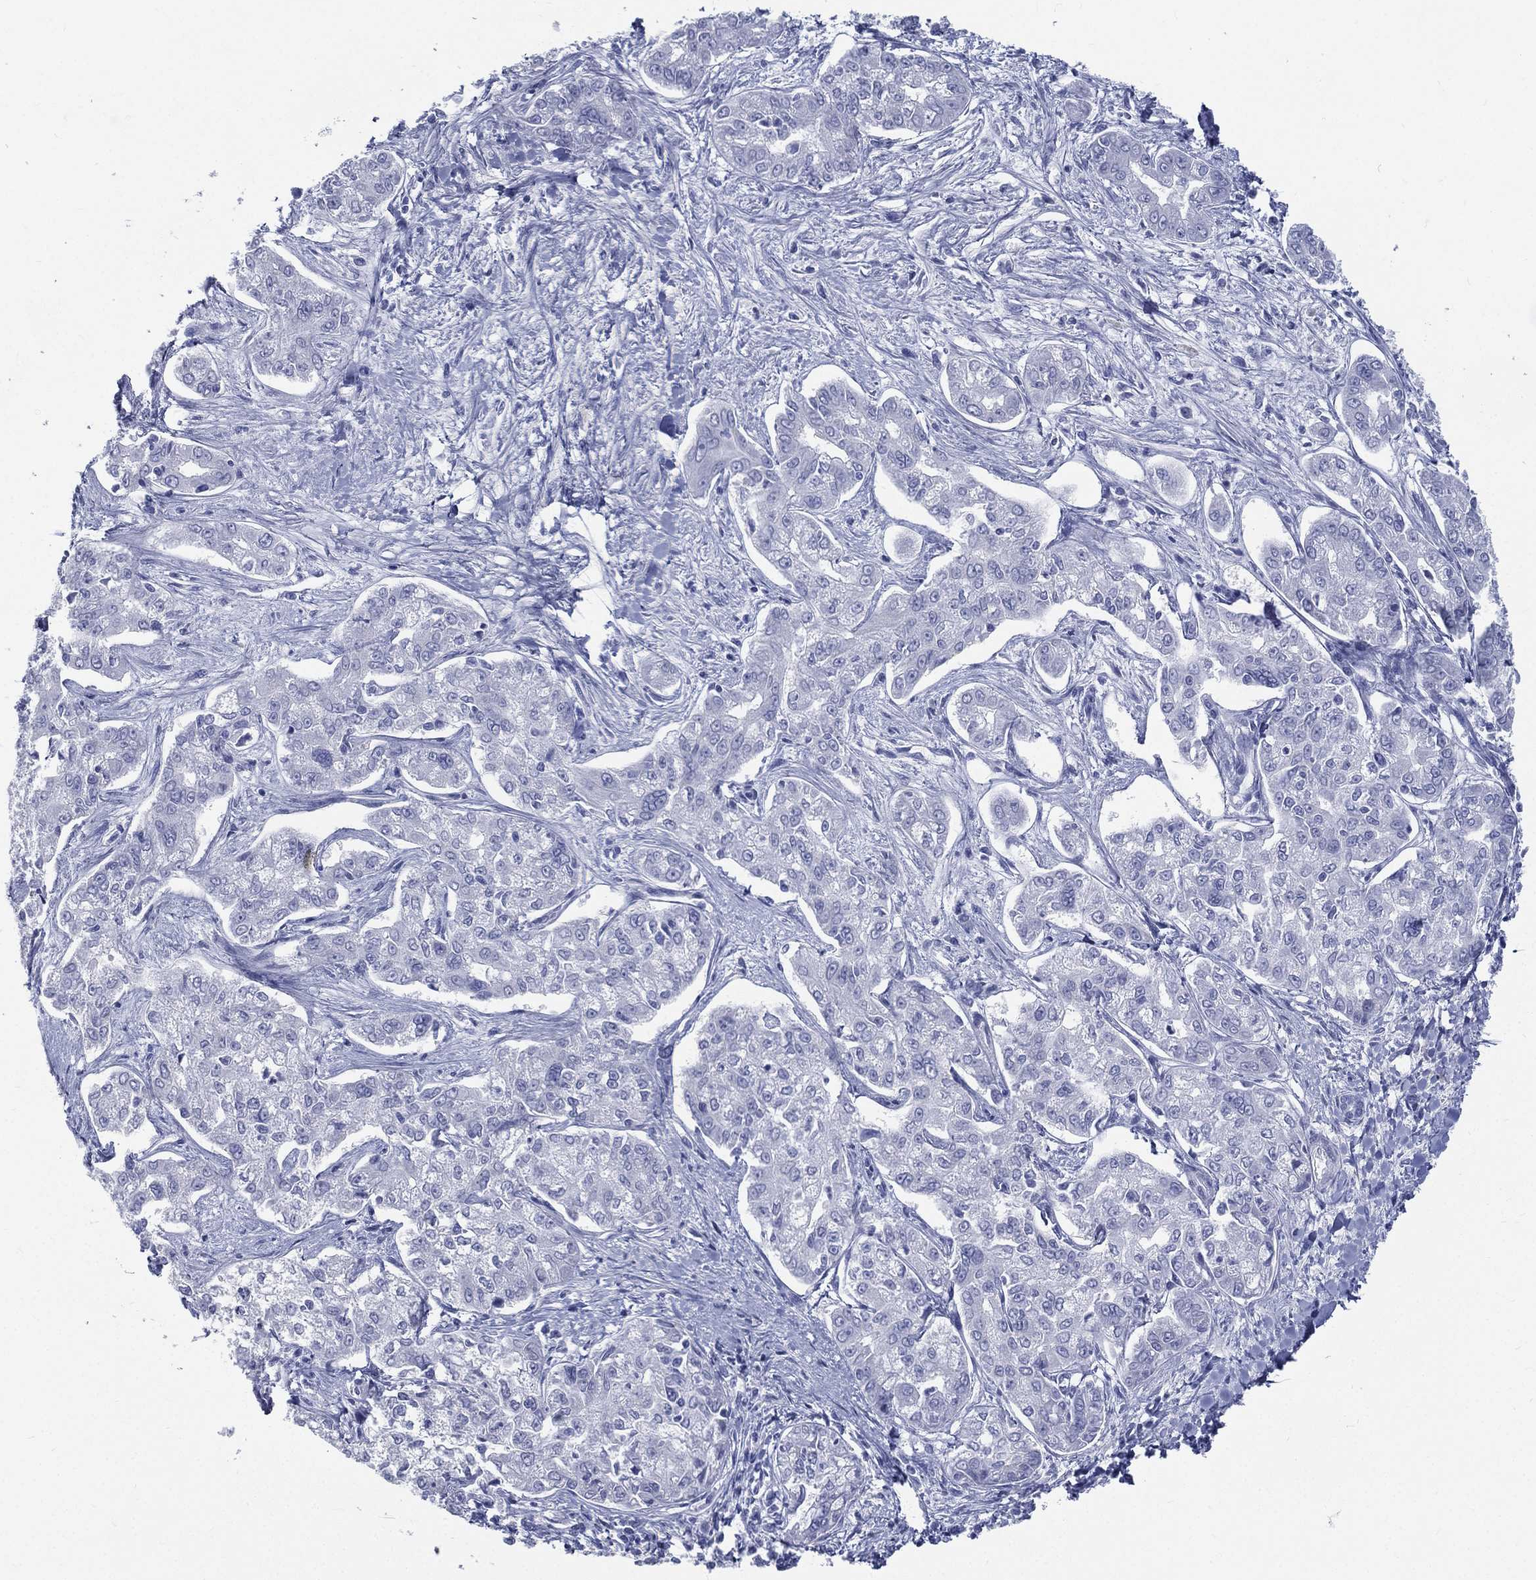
{"staining": {"intensity": "negative", "quantity": "none", "location": "none"}, "tissue": "liver cancer", "cell_type": "Tumor cells", "image_type": "cancer", "snomed": [{"axis": "morphology", "description": "Cholangiocarcinoma"}, {"axis": "topography", "description": "Liver"}], "caption": "Immunohistochemical staining of human liver cancer (cholangiocarcinoma) reveals no significant positivity in tumor cells.", "gene": "RSPH4A", "patient": {"sex": "female", "age": 47}}